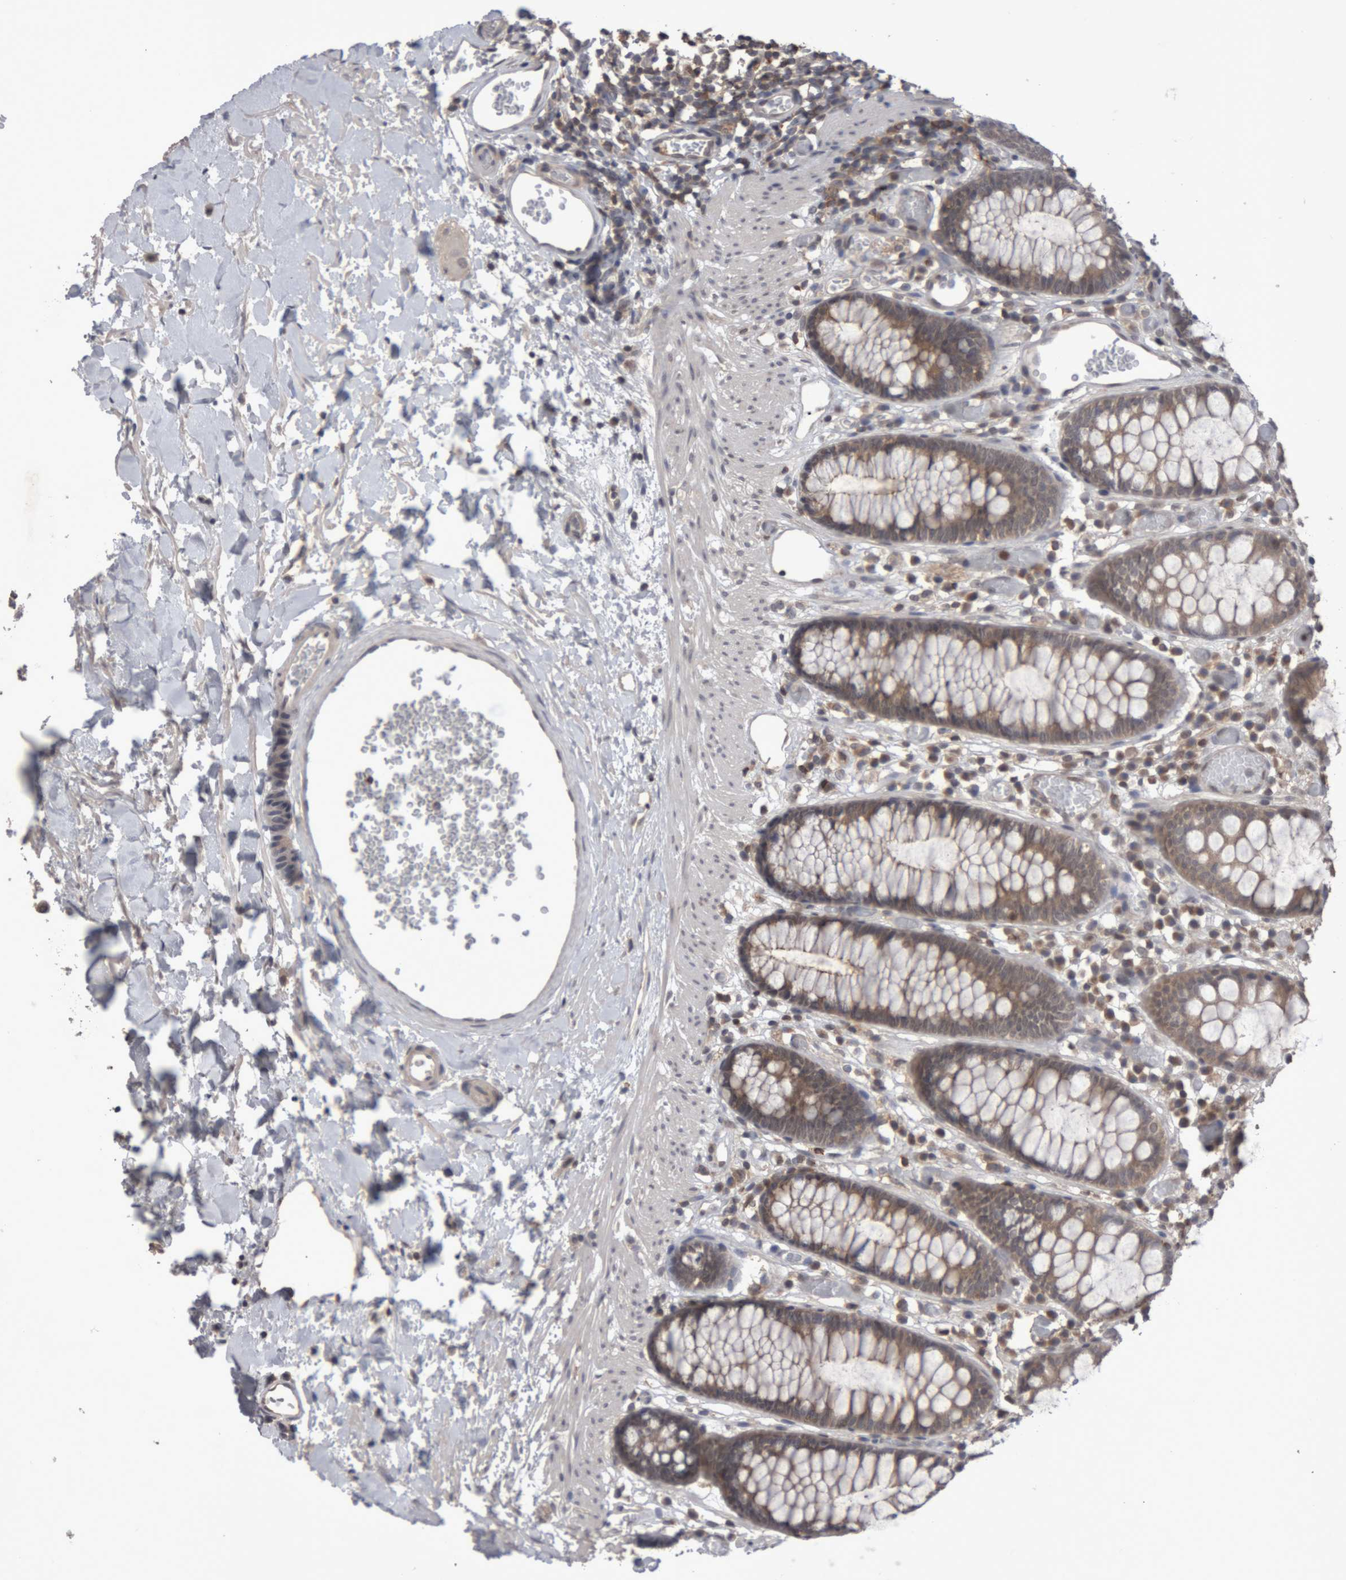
{"staining": {"intensity": "moderate", "quantity": "25%-75%", "location": "cytoplasmic/membranous"}, "tissue": "colon", "cell_type": "Endothelial cells", "image_type": "normal", "snomed": [{"axis": "morphology", "description": "Normal tissue, NOS"}, {"axis": "topography", "description": "Colon"}], "caption": "IHC histopathology image of benign colon stained for a protein (brown), which displays medium levels of moderate cytoplasmic/membranous staining in approximately 25%-75% of endothelial cells.", "gene": "NFATC2", "patient": {"sex": "male", "age": 14}}